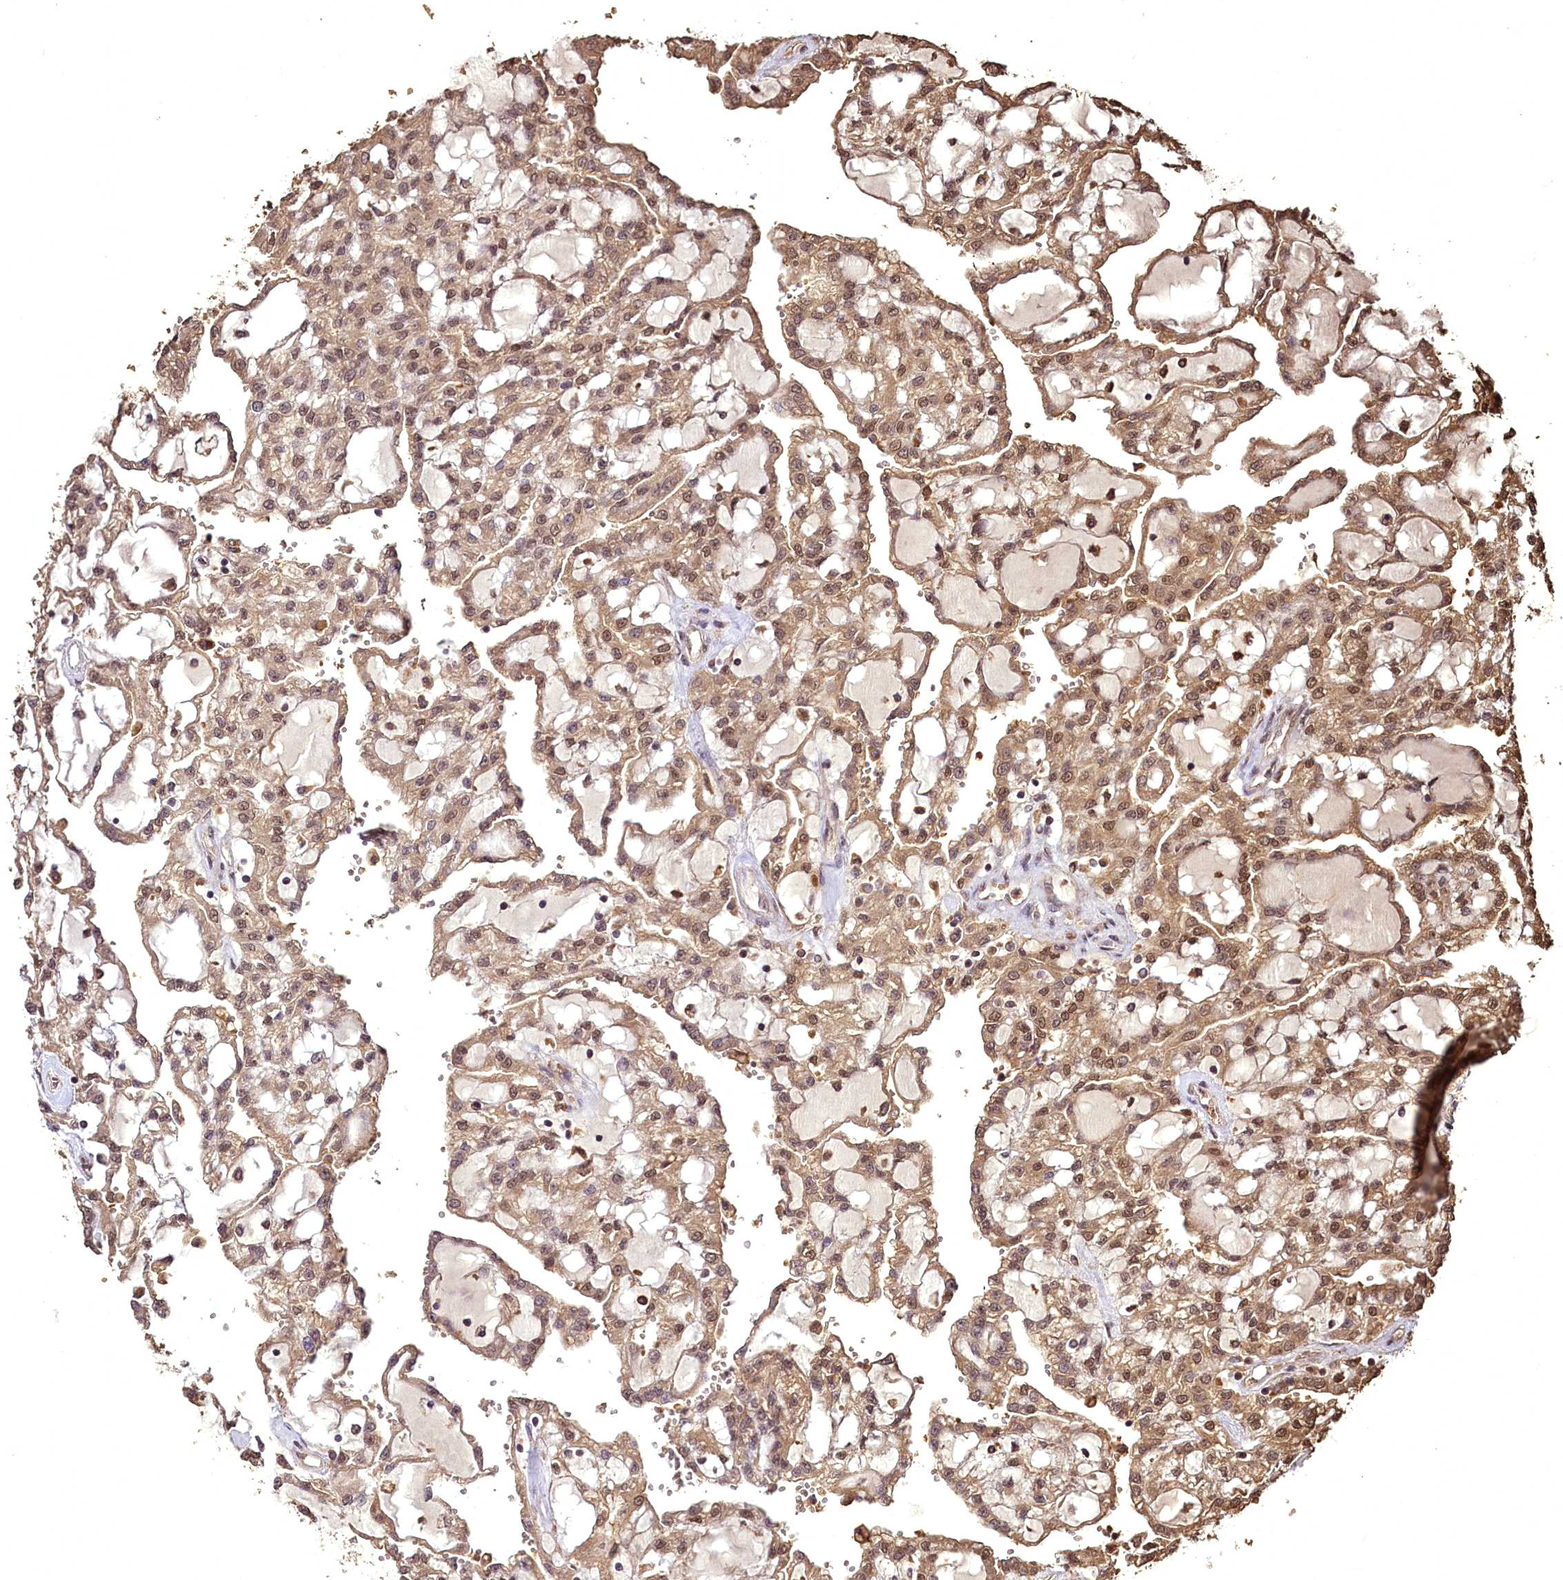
{"staining": {"intensity": "moderate", "quantity": ">75%", "location": "cytoplasmic/membranous,nuclear"}, "tissue": "renal cancer", "cell_type": "Tumor cells", "image_type": "cancer", "snomed": [{"axis": "morphology", "description": "Adenocarcinoma, NOS"}, {"axis": "topography", "description": "Kidney"}], "caption": "Moderate cytoplasmic/membranous and nuclear expression for a protein is identified in about >75% of tumor cells of renal adenocarcinoma using immunohistochemistry.", "gene": "VPS51", "patient": {"sex": "male", "age": 63}}